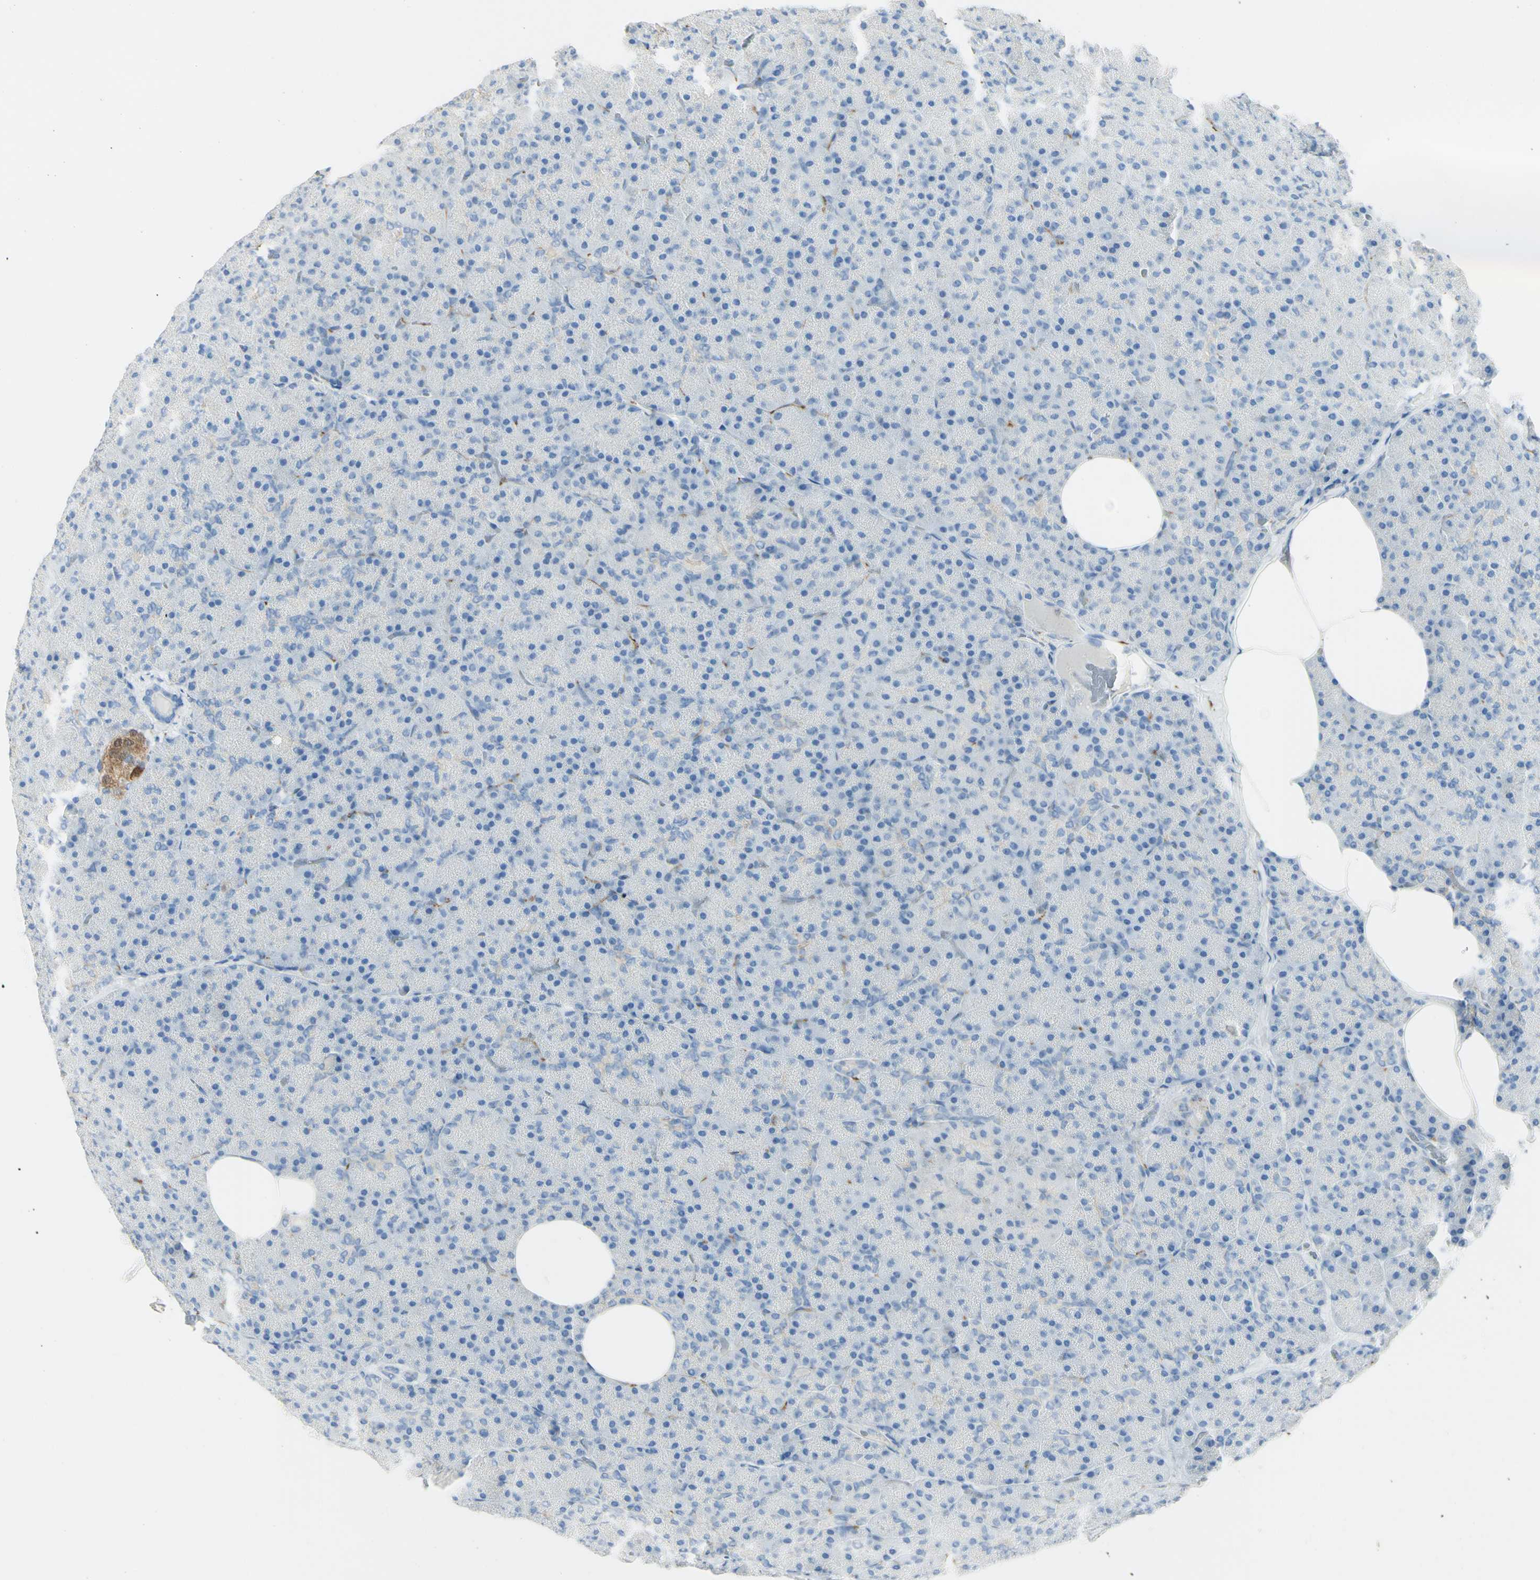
{"staining": {"intensity": "negative", "quantity": "none", "location": "none"}, "tissue": "pancreas", "cell_type": "Exocrine glandular cells", "image_type": "normal", "snomed": [{"axis": "morphology", "description": "Normal tissue, NOS"}, {"axis": "topography", "description": "Pancreas"}], "caption": "IHC histopathology image of unremarkable pancreas: human pancreas stained with DAB (3,3'-diaminobenzidine) exhibits no significant protein positivity in exocrine glandular cells. (DAB immunohistochemistry, high magnification).", "gene": "TSPAN1", "patient": {"sex": "female", "age": 35}}